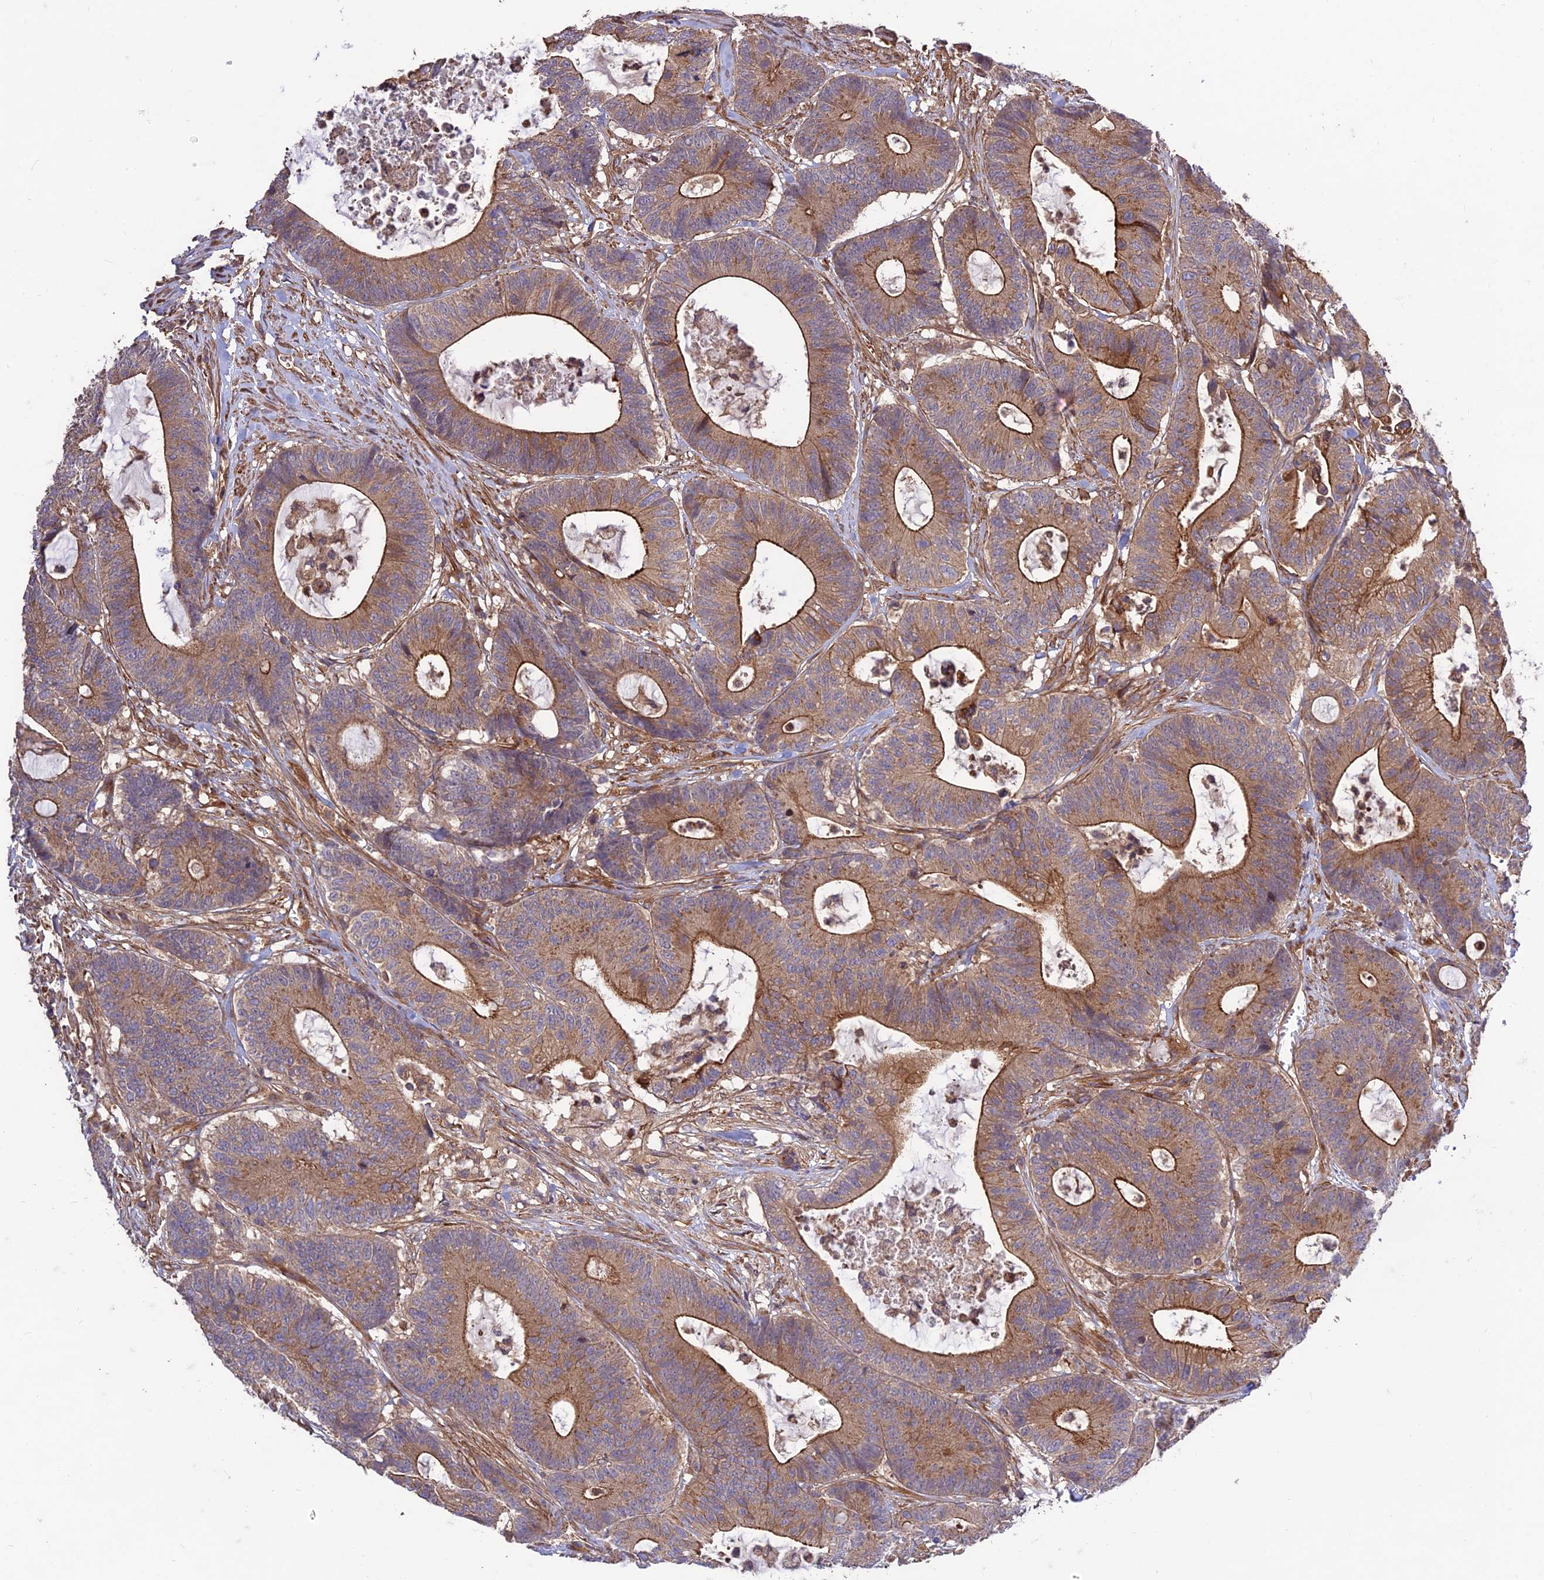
{"staining": {"intensity": "moderate", "quantity": ">75%", "location": "cytoplasmic/membranous"}, "tissue": "colorectal cancer", "cell_type": "Tumor cells", "image_type": "cancer", "snomed": [{"axis": "morphology", "description": "Adenocarcinoma, NOS"}, {"axis": "topography", "description": "Colon"}], "caption": "The photomicrograph reveals immunohistochemical staining of colorectal cancer (adenocarcinoma). There is moderate cytoplasmic/membranous staining is present in approximately >75% of tumor cells. The protein of interest is stained brown, and the nuclei are stained in blue (DAB IHC with brightfield microscopy, high magnification).", "gene": "TMEM131L", "patient": {"sex": "female", "age": 84}}